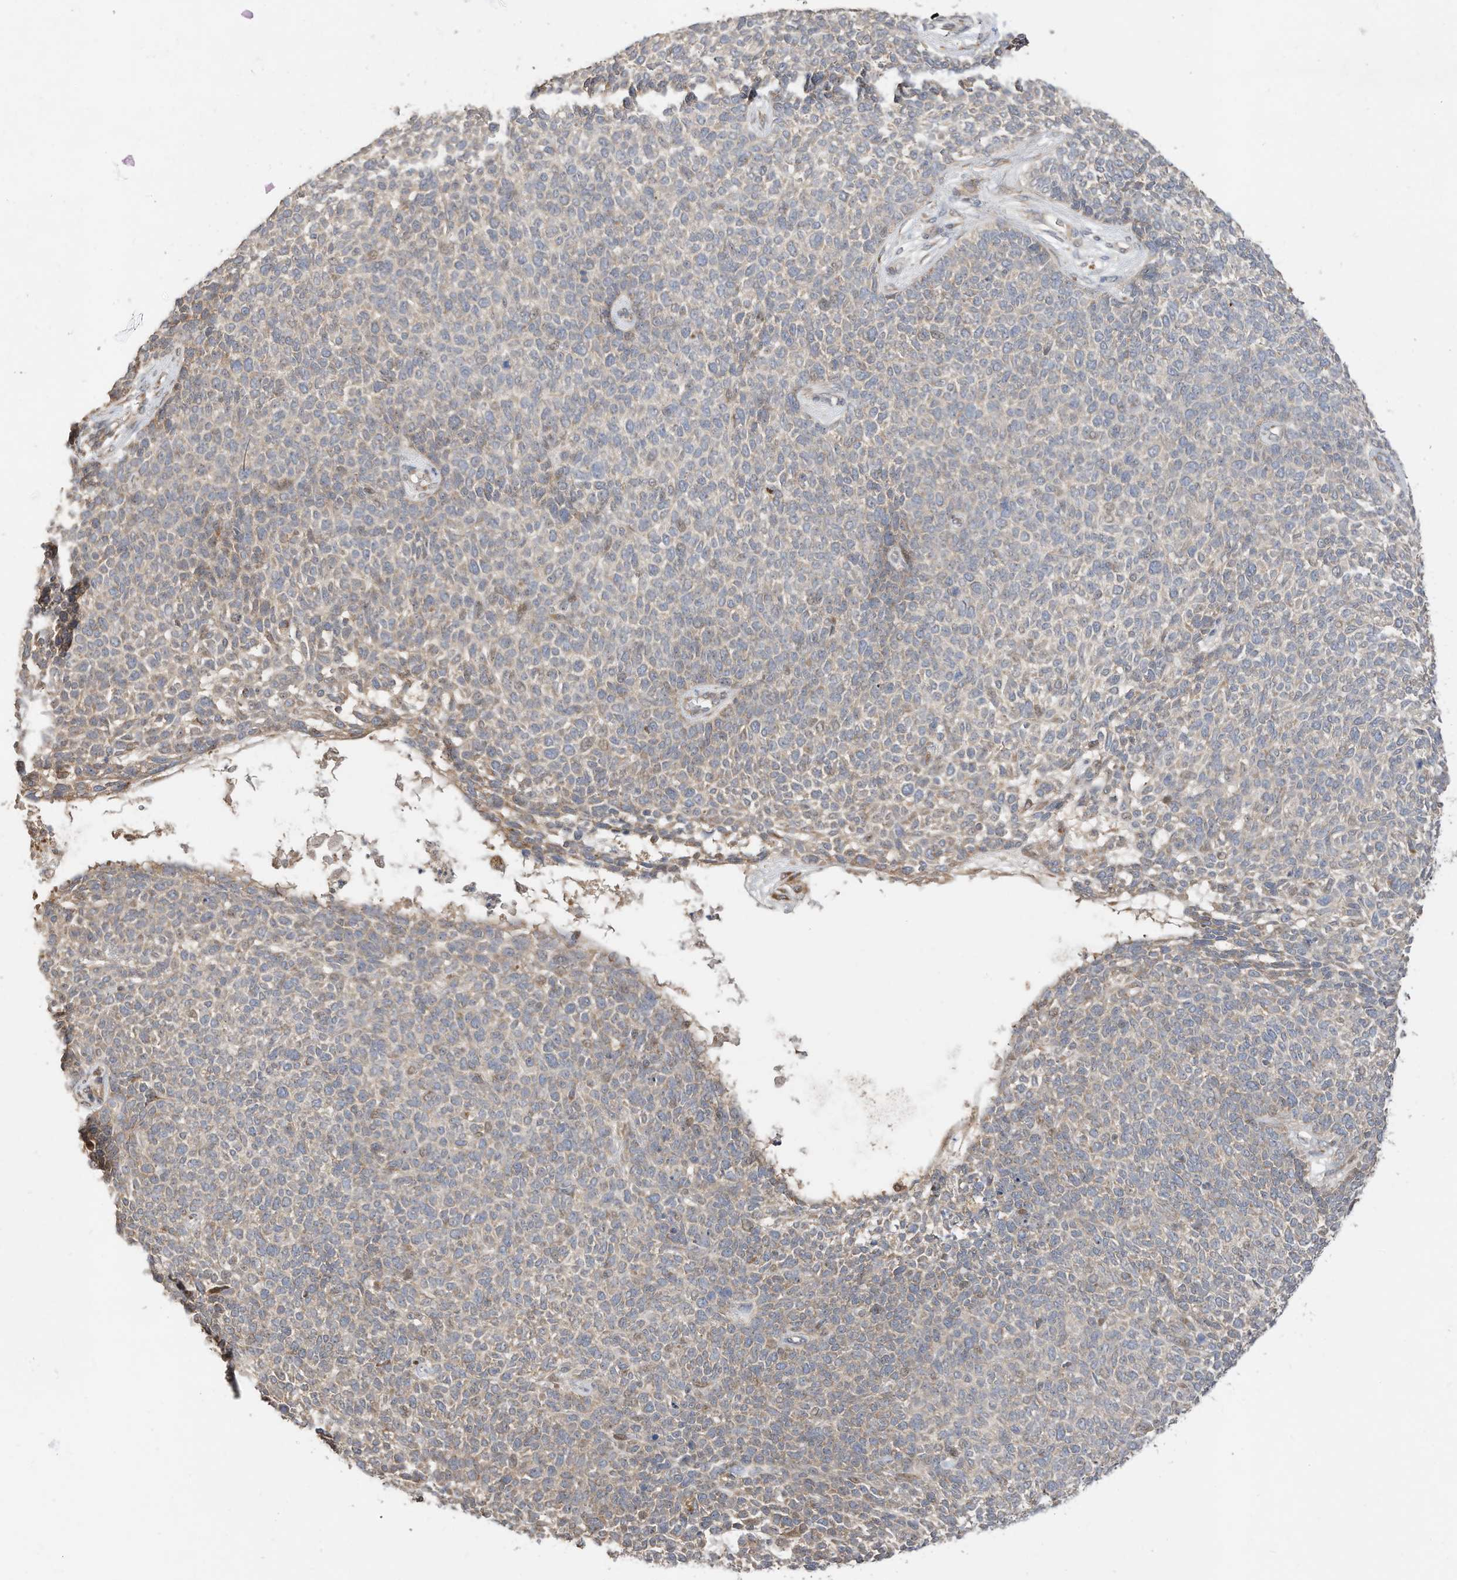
{"staining": {"intensity": "weak", "quantity": "25%-75%", "location": "cytoplasmic/membranous"}, "tissue": "skin cancer", "cell_type": "Tumor cells", "image_type": "cancer", "snomed": [{"axis": "morphology", "description": "Basal cell carcinoma"}, {"axis": "topography", "description": "Skin"}], "caption": "IHC of human skin basal cell carcinoma shows low levels of weak cytoplasmic/membranous staining in about 25%-75% of tumor cells. (DAB (3,3'-diaminobenzidine) IHC, brown staining for protein, blue staining for nuclei).", "gene": "CAGE1", "patient": {"sex": "female", "age": 84}}